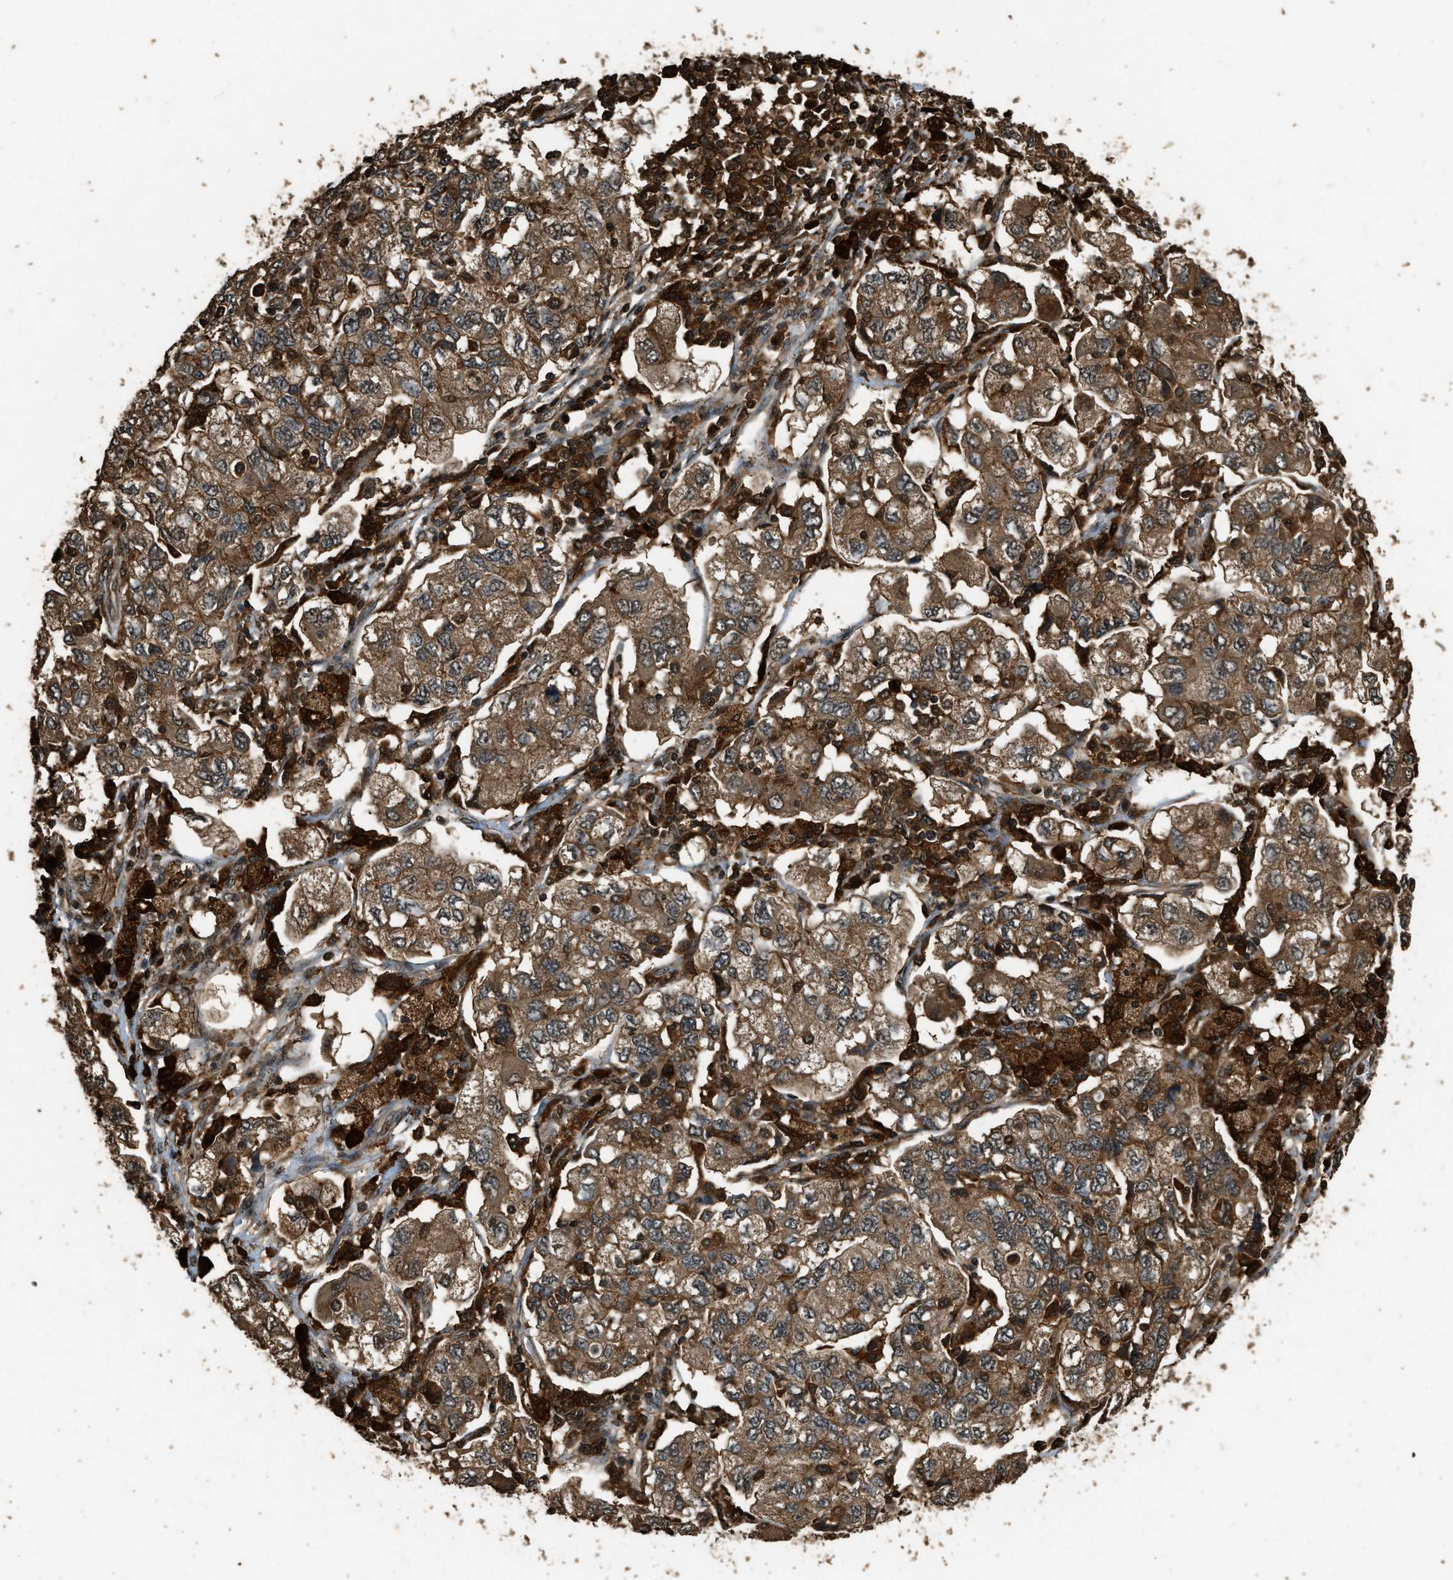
{"staining": {"intensity": "moderate", "quantity": ">75%", "location": "cytoplasmic/membranous"}, "tissue": "ovarian cancer", "cell_type": "Tumor cells", "image_type": "cancer", "snomed": [{"axis": "morphology", "description": "Carcinoma, NOS"}, {"axis": "morphology", "description": "Cystadenocarcinoma, serous, NOS"}, {"axis": "topography", "description": "Ovary"}], "caption": "Immunohistochemical staining of serous cystadenocarcinoma (ovarian) exhibits moderate cytoplasmic/membranous protein expression in approximately >75% of tumor cells.", "gene": "RAP2A", "patient": {"sex": "female", "age": 69}}